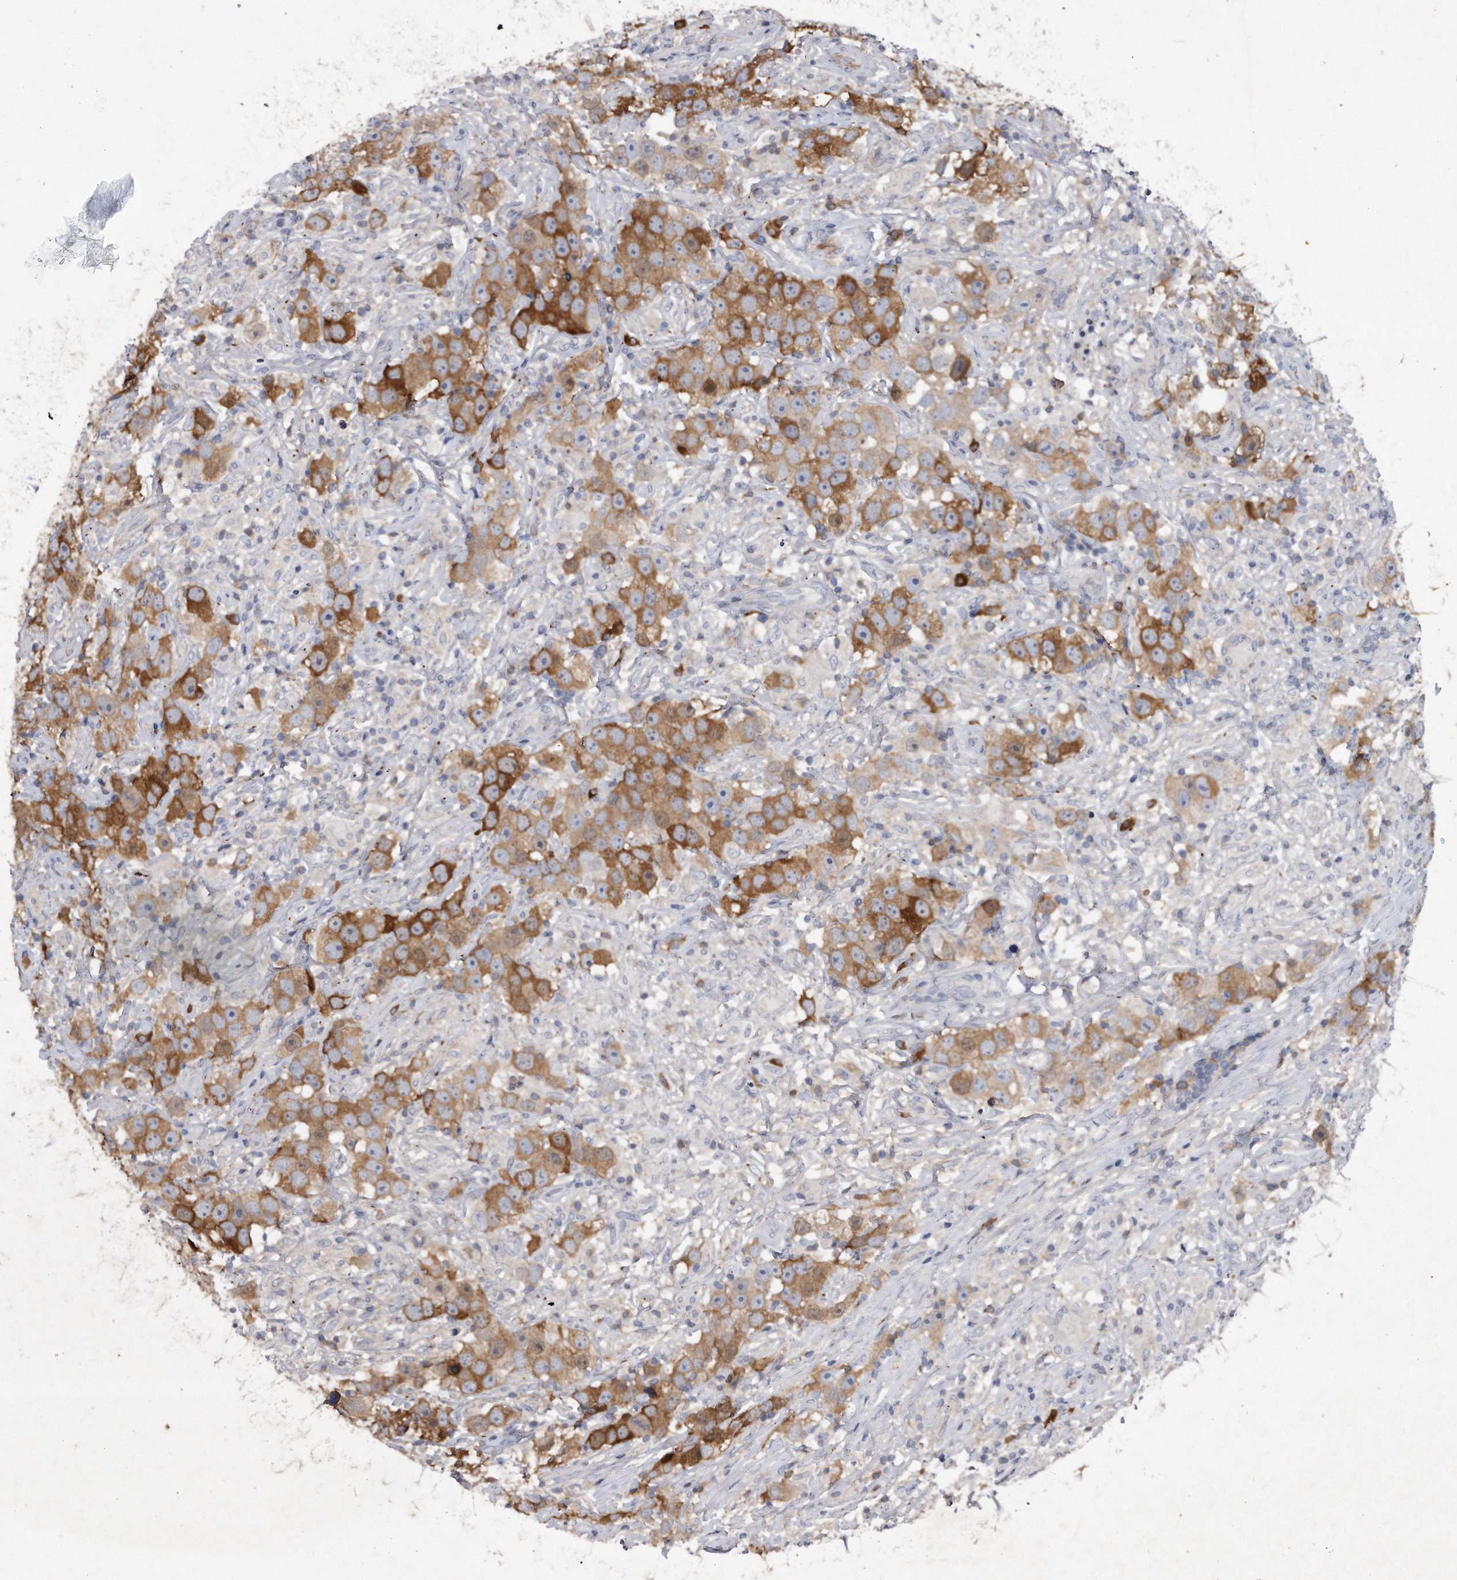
{"staining": {"intensity": "moderate", "quantity": ">75%", "location": "cytoplasmic/membranous"}, "tissue": "testis cancer", "cell_type": "Tumor cells", "image_type": "cancer", "snomed": [{"axis": "morphology", "description": "Seminoma, NOS"}, {"axis": "topography", "description": "Testis"}], "caption": "A histopathology image of testis seminoma stained for a protein shows moderate cytoplasmic/membranous brown staining in tumor cells.", "gene": "ASNS", "patient": {"sex": "male", "age": 49}}